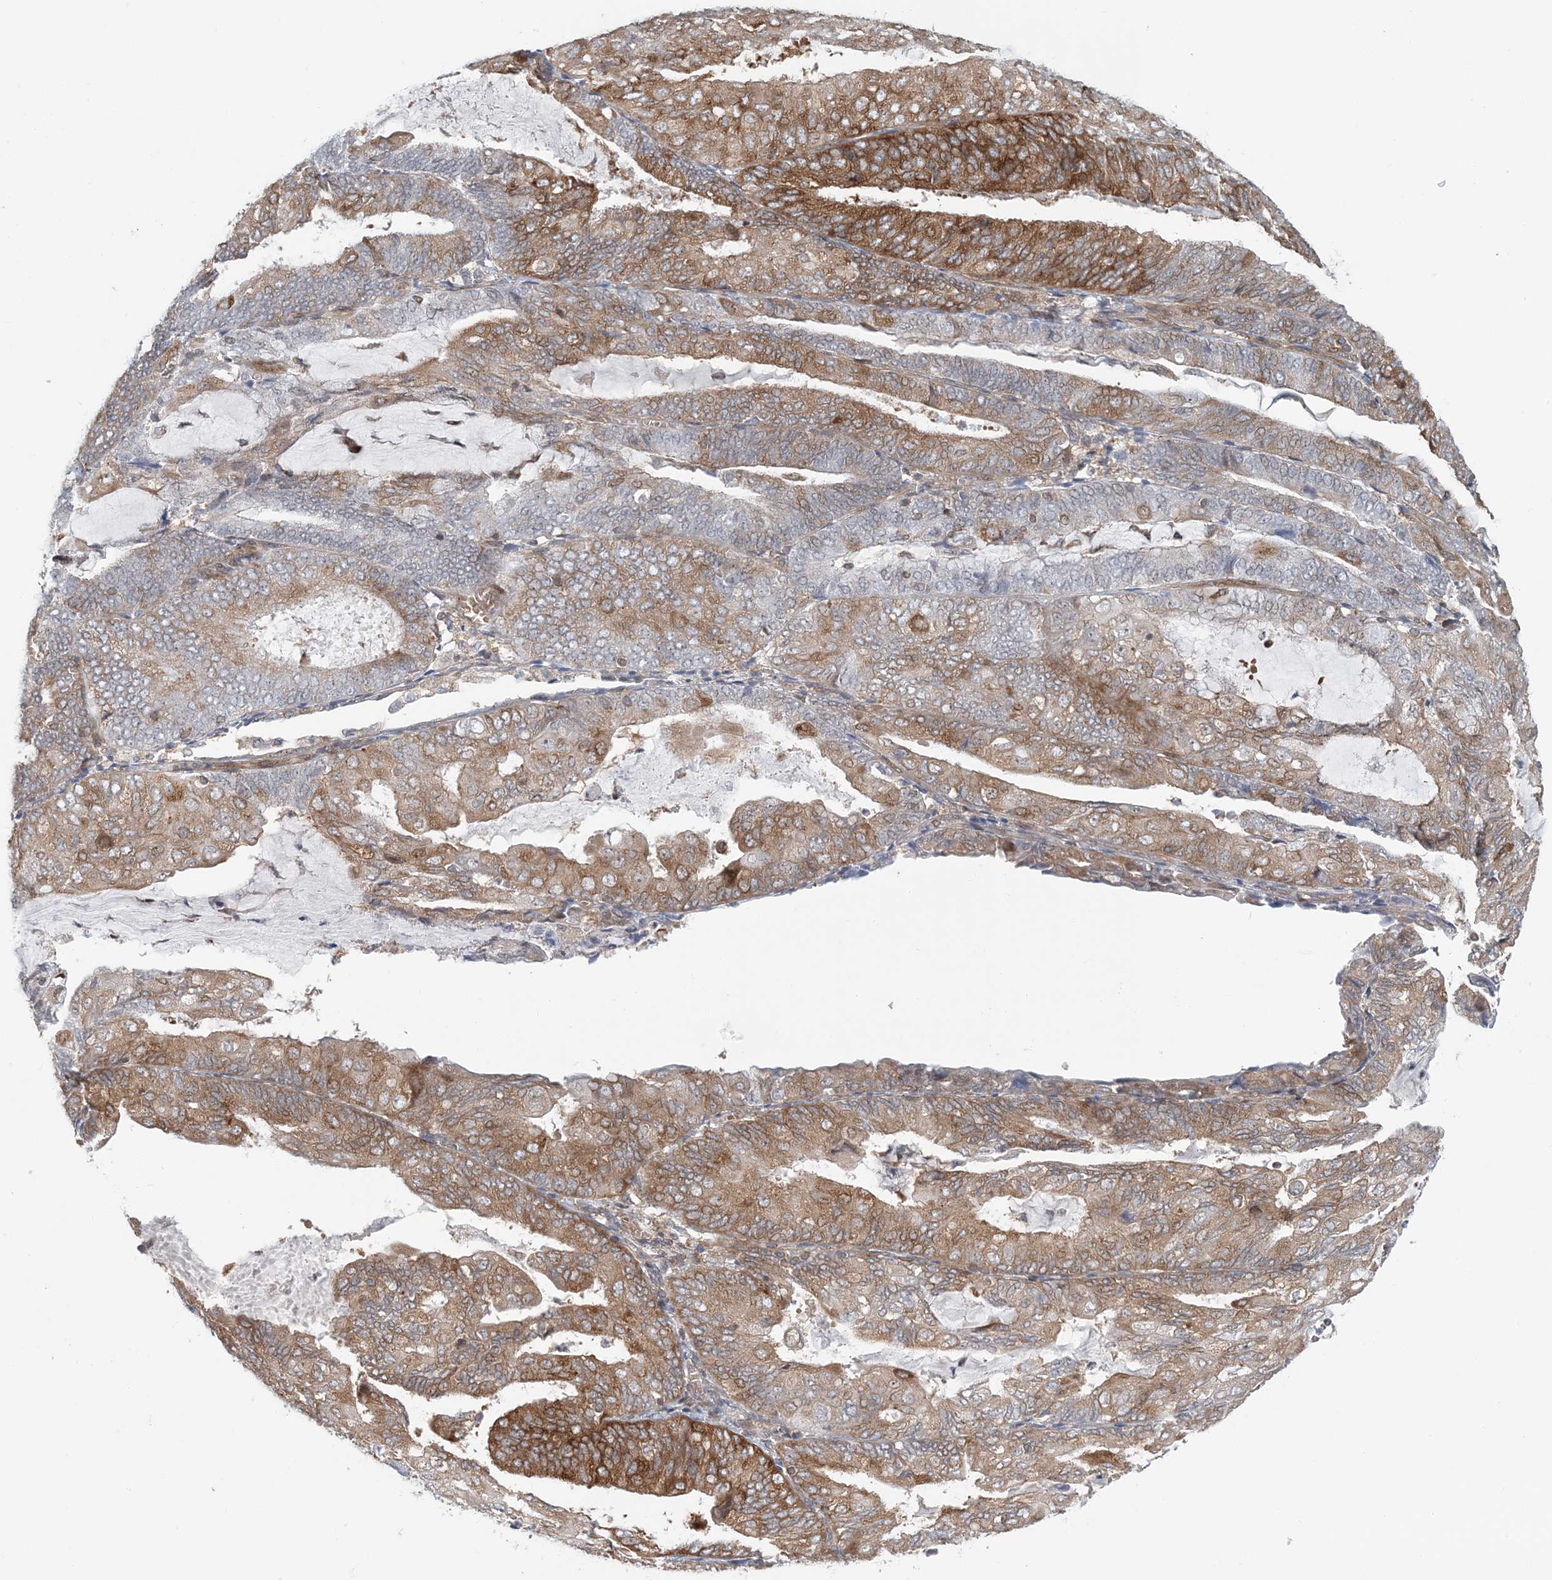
{"staining": {"intensity": "moderate", "quantity": "25%-75%", "location": "cytoplasmic/membranous"}, "tissue": "endometrial cancer", "cell_type": "Tumor cells", "image_type": "cancer", "snomed": [{"axis": "morphology", "description": "Adenocarcinoma, NOS"}, {"axis": "topography", "description": "Endometrium"}], "caption": "Immunohistochemistry staining of endometrial cancer, which reveals medium levels of moderate cytoplasmic/membranous expression in approximately 25%-75% of tumor cells indicating moderate cytoplasmic/membranous protein staining. The staining was performed using DAB (brown) for protein detection and nuclei were counterstained in hematoxylin (blue).", "gene": "ATP13A2", "patient": {"sex": "female", "age": 81}}